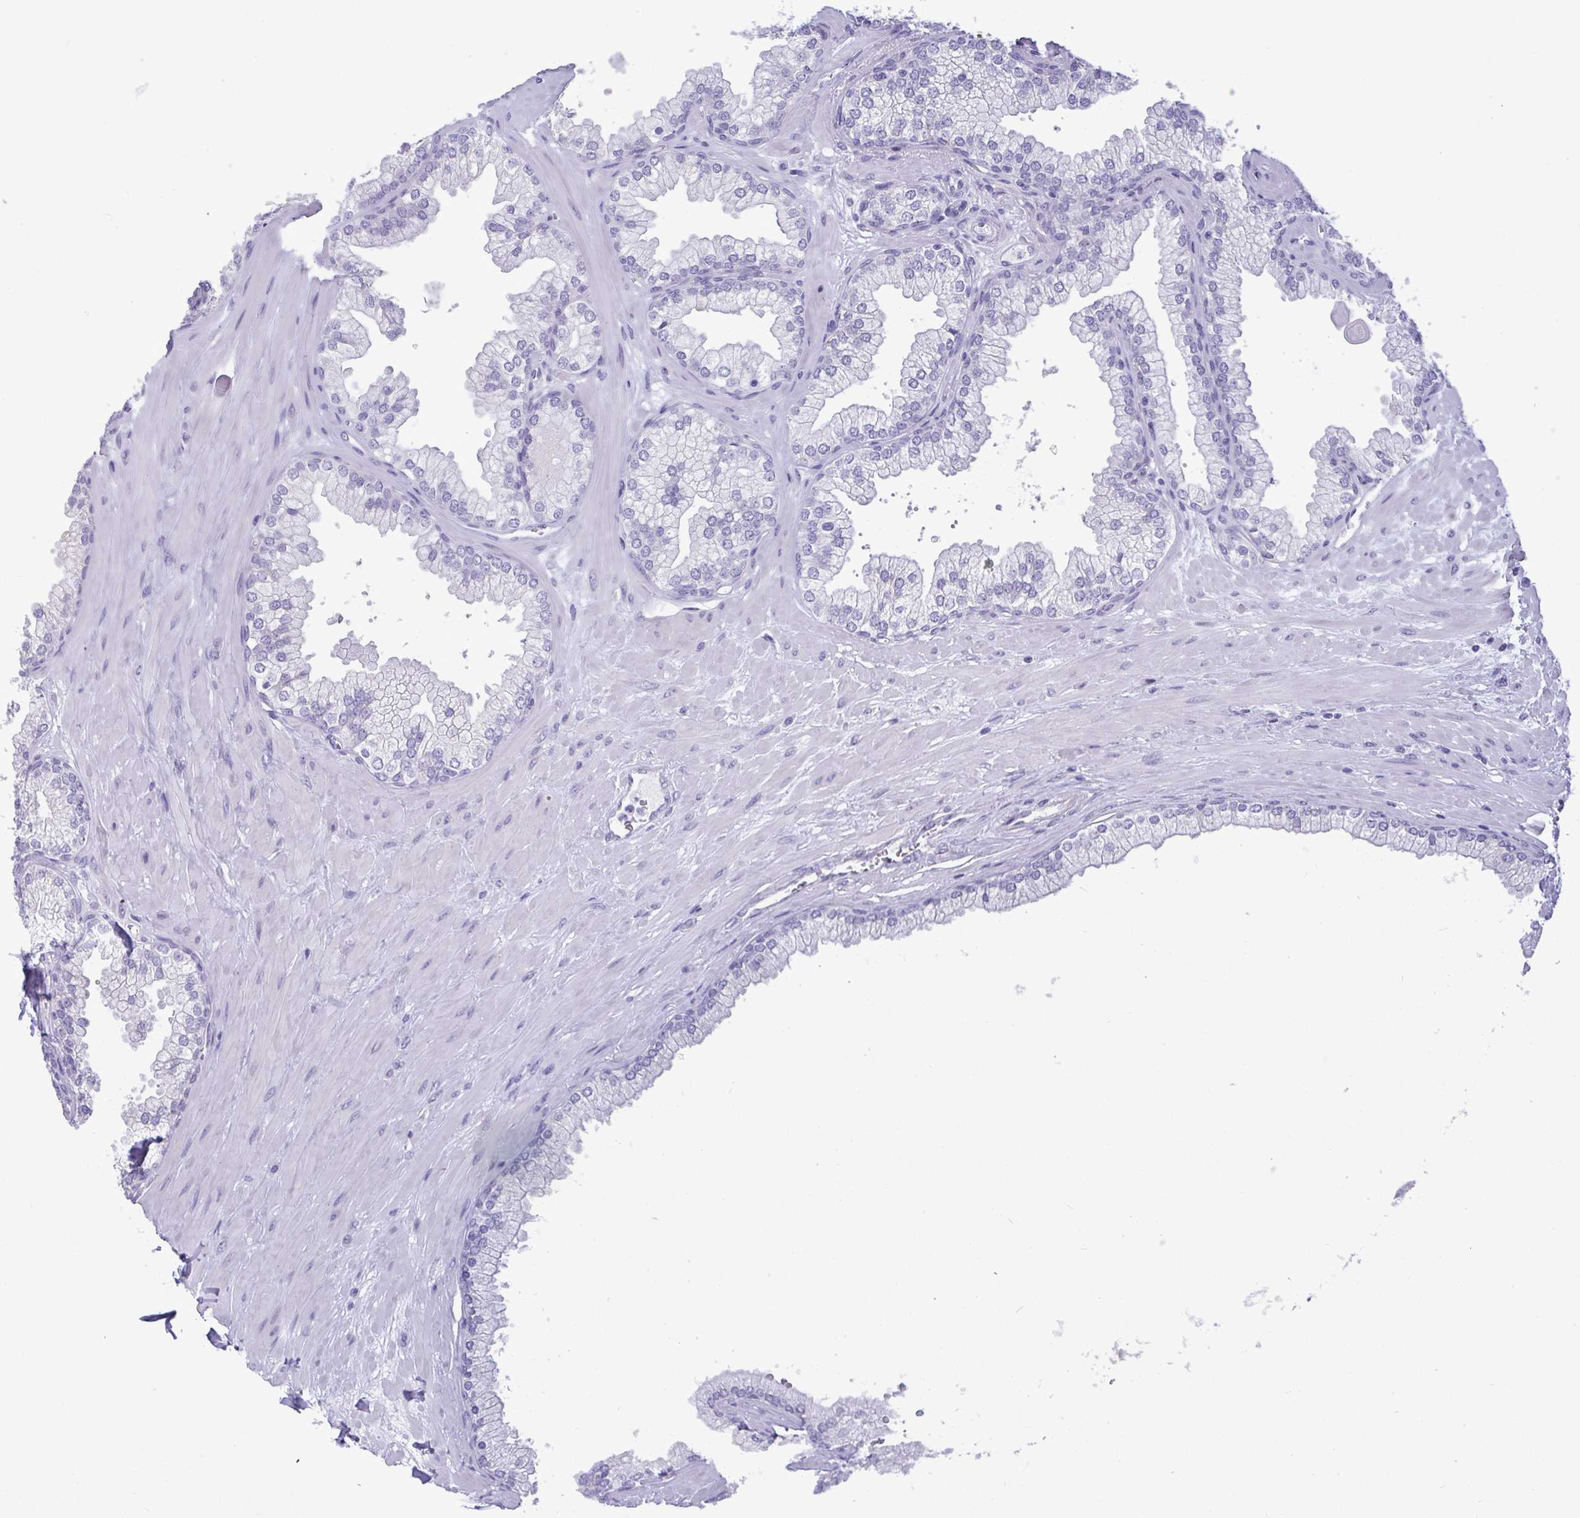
{"staining": {"intensity": "negative", "quantity": "none", "location": "none"}, "tissue": "prostate", "cell_type": "Glandular cells", "image_type": "normal", "snomed": [{"axis": "morphology", "description": "Normal tissue, NOS"}, {"axis": "topography", "description": "Prostate"}, {"axis": "topography", "description": "Peripheral nerve tissue"}], "caption": "Immunohistochemistry (IHC) histopathology image of normal prostate: human prostate stained with DAB demonstrates no significant protein expression in glandular cells.", "gene": "C4orf33", "patient": {"sex": "male", "age": 61}}